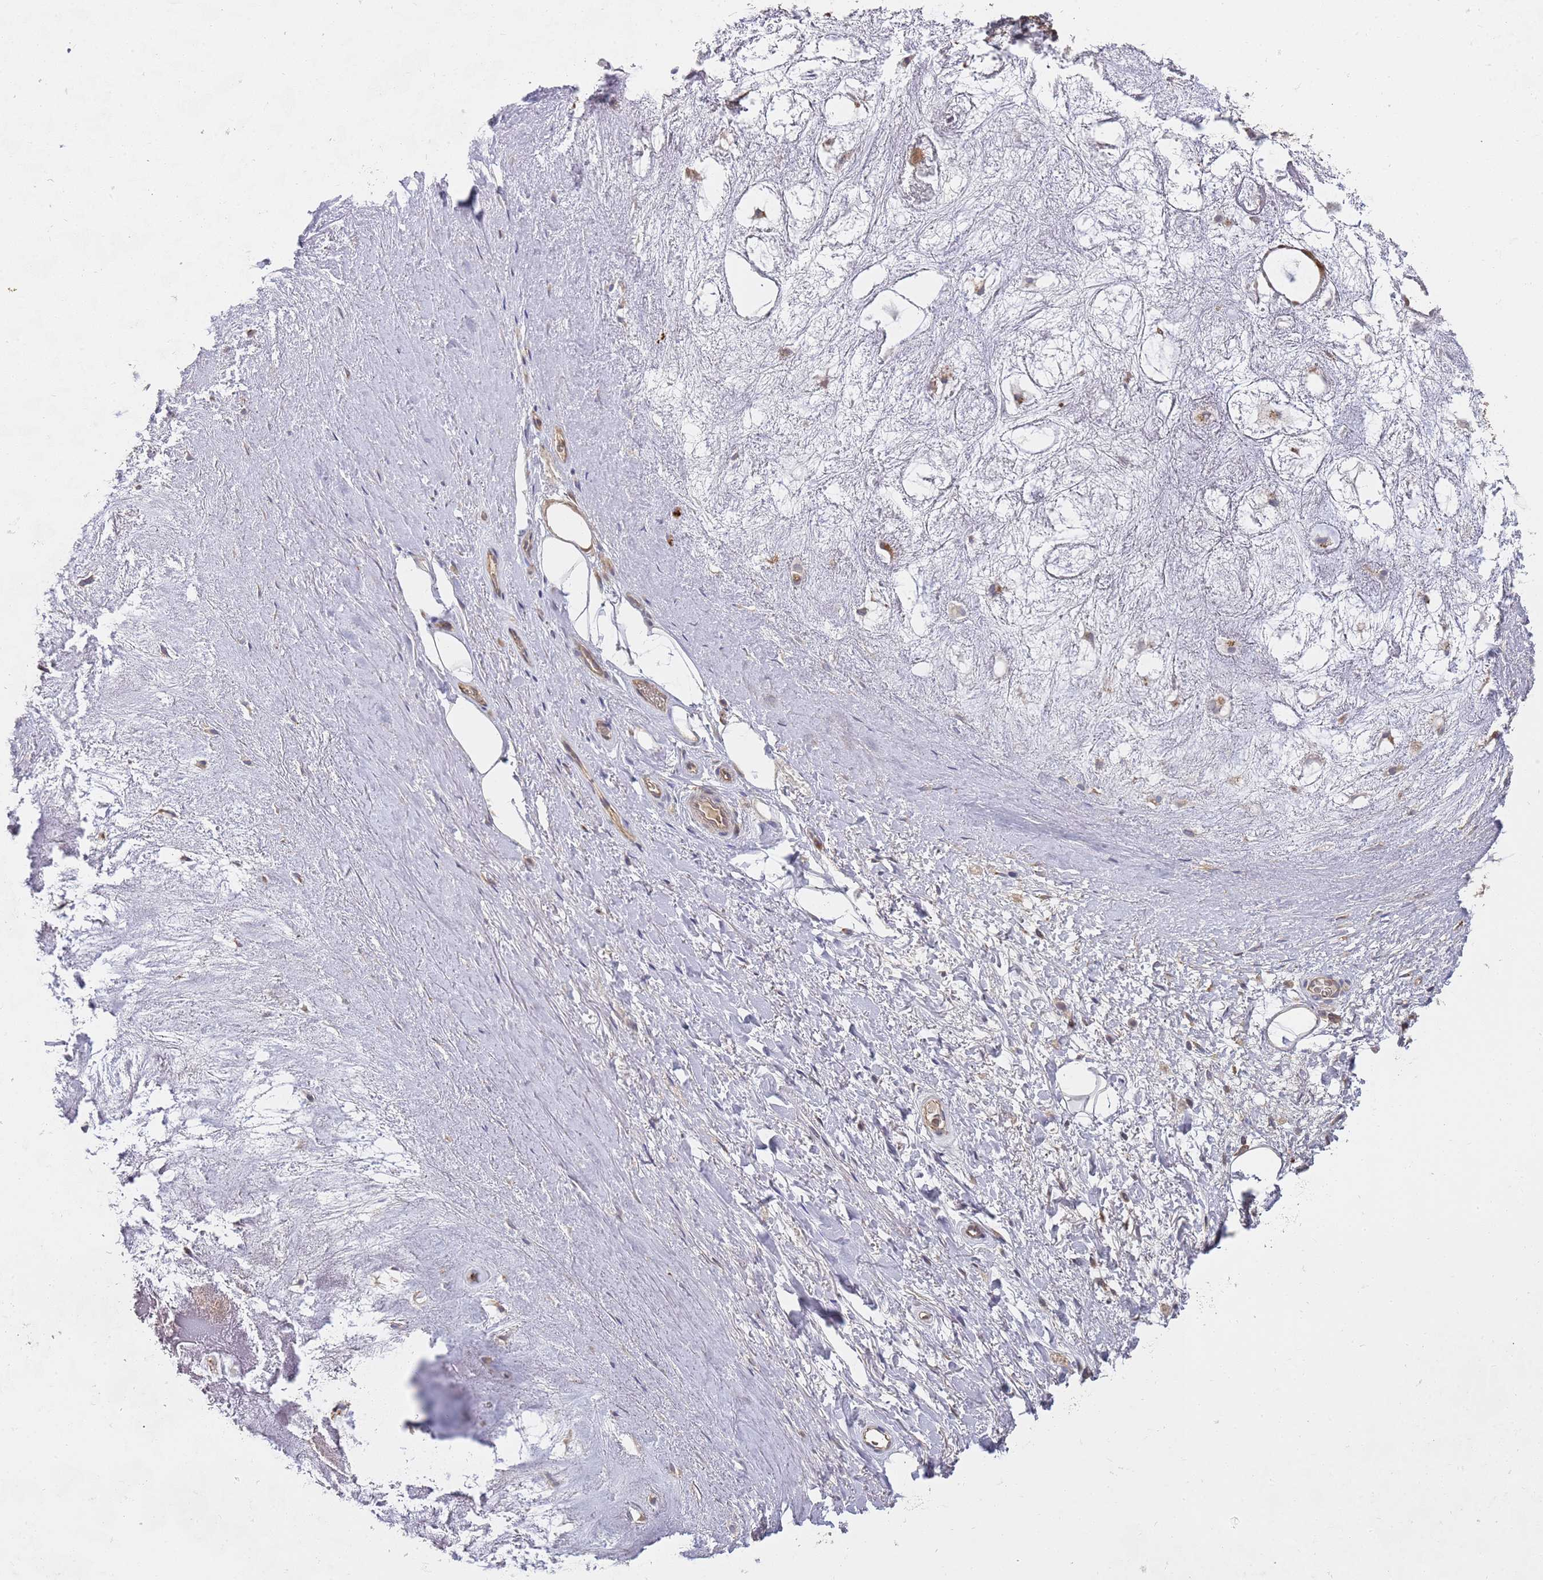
{"staining": {"intensity": "moderate", "quantity": ">75%", "location": "cytoplasmic/membranous"}, "tissue": "adipose tissue", "cell_type": "Adipocytes", "image_type": "normal", "snomed": [{"axis": "morphology", "description": "Normal tissue, NOS"}, {"axis": "topography", "description": "Cartilage tissue"}], "caption": "The micrograph demonstrates a brown stain indicating the presence of a protein in the cytoplasmic/membranous of adipocytes in adipose tissue. (DAB (3,3'-diaminobenzidine) IHC with brightfield microscopy, high magnification).", "gene": "ABCB6", "patient": {"sex": "male", "age": 81}}